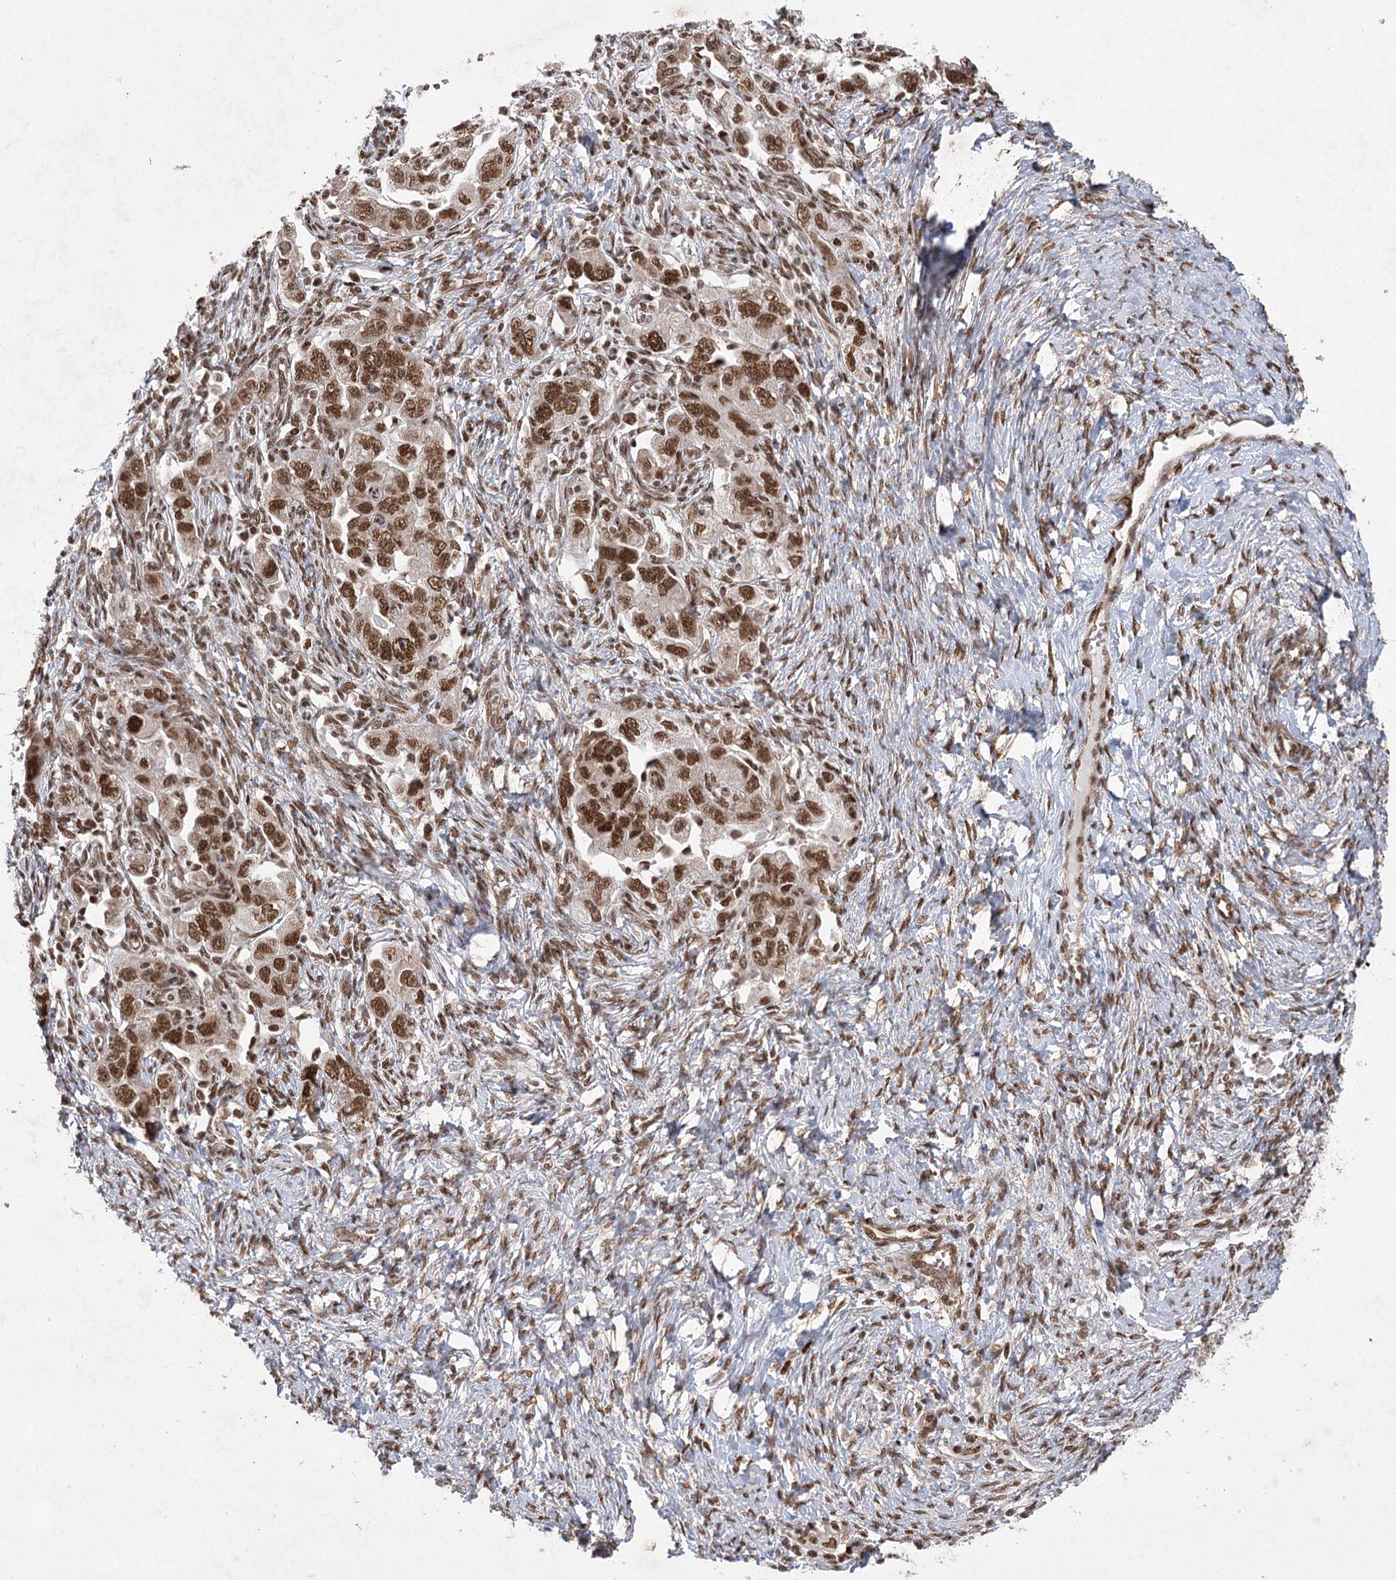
{"staining": {"intensity": "strong", "quantity": ">75%", "location": "nuclear"}, "tissue": "ovarian cancer", "cell_type": "Tumor cells", "image_type": "cancer", "snomed": [{"axis": "morphology", "description": "Carcinoma, NOS"}, {"axis": "morphology", "description": "Cystadenocarcinoma, serous, NOS"}, {"axis": "topography", "description": "Ovary"}], "caption": "Immunohistochemistry (IHC) micrograph of human carcinoma (ovarian) stained for a protein (brown), which shows high levels of strong nuclear staining in about >75% of tumor cells.", "gene": "ZCCHC8", "patient": {"sex": "female", "age": 69}}